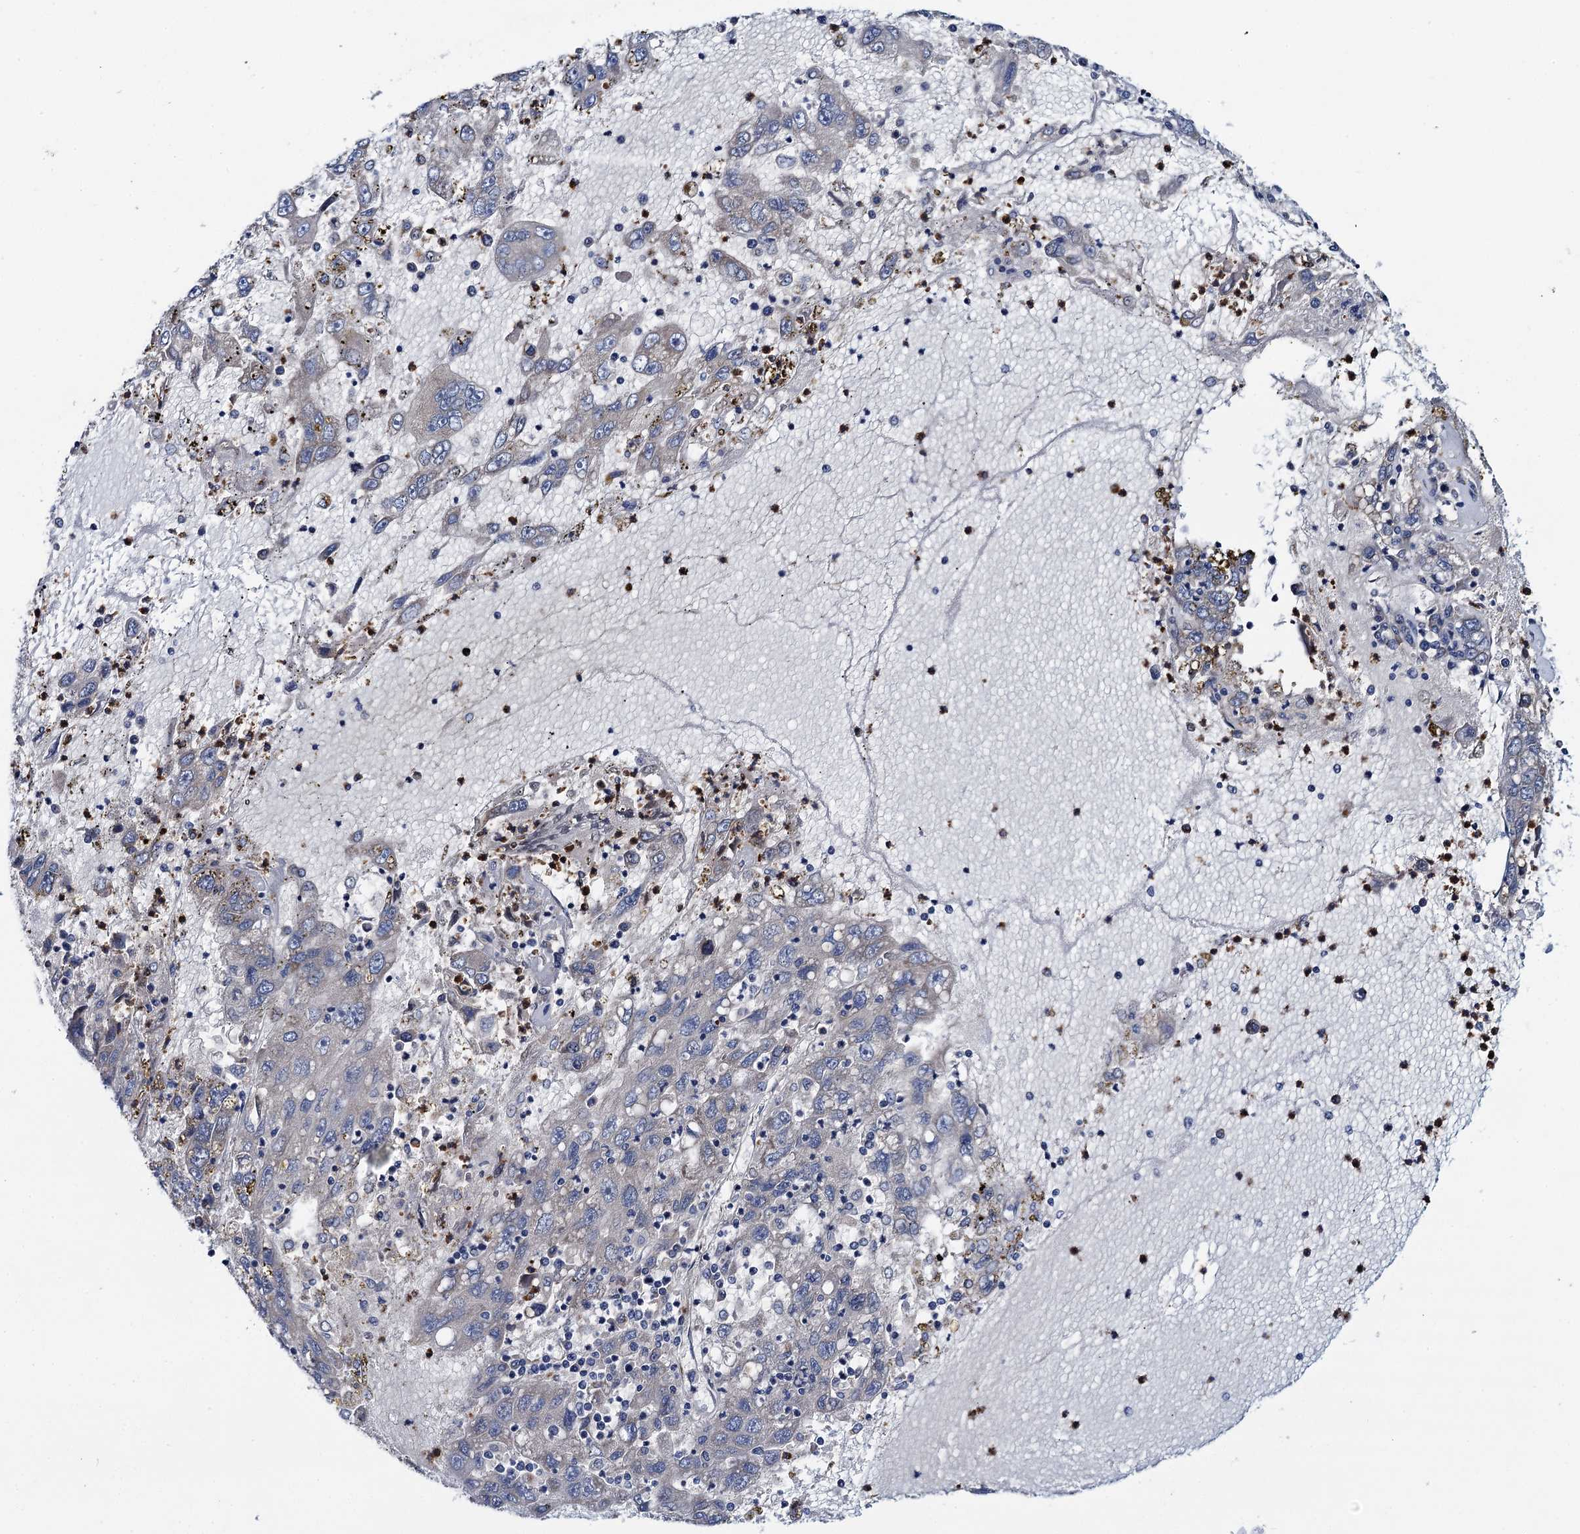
{"staining": {"intensity": "negative", "quantity": "none", "location": "none"}, "tissue": "liver cancer", "cell_type": "Tumor cells", "image_type": "cancer", "snomed": [{"axis": "morphology", "description": "Carcinoma, Hepatocellular, NOS"}, {"axis": "topography", "description": "Liver"}], "caption": "DAB immunohistochemical staining of hepatocellular carcinoma (liver) demonstrates no significant positivity in tumor cells.", "gene": "ADCY9", "patient": {"sex": "male", "age": 49}}